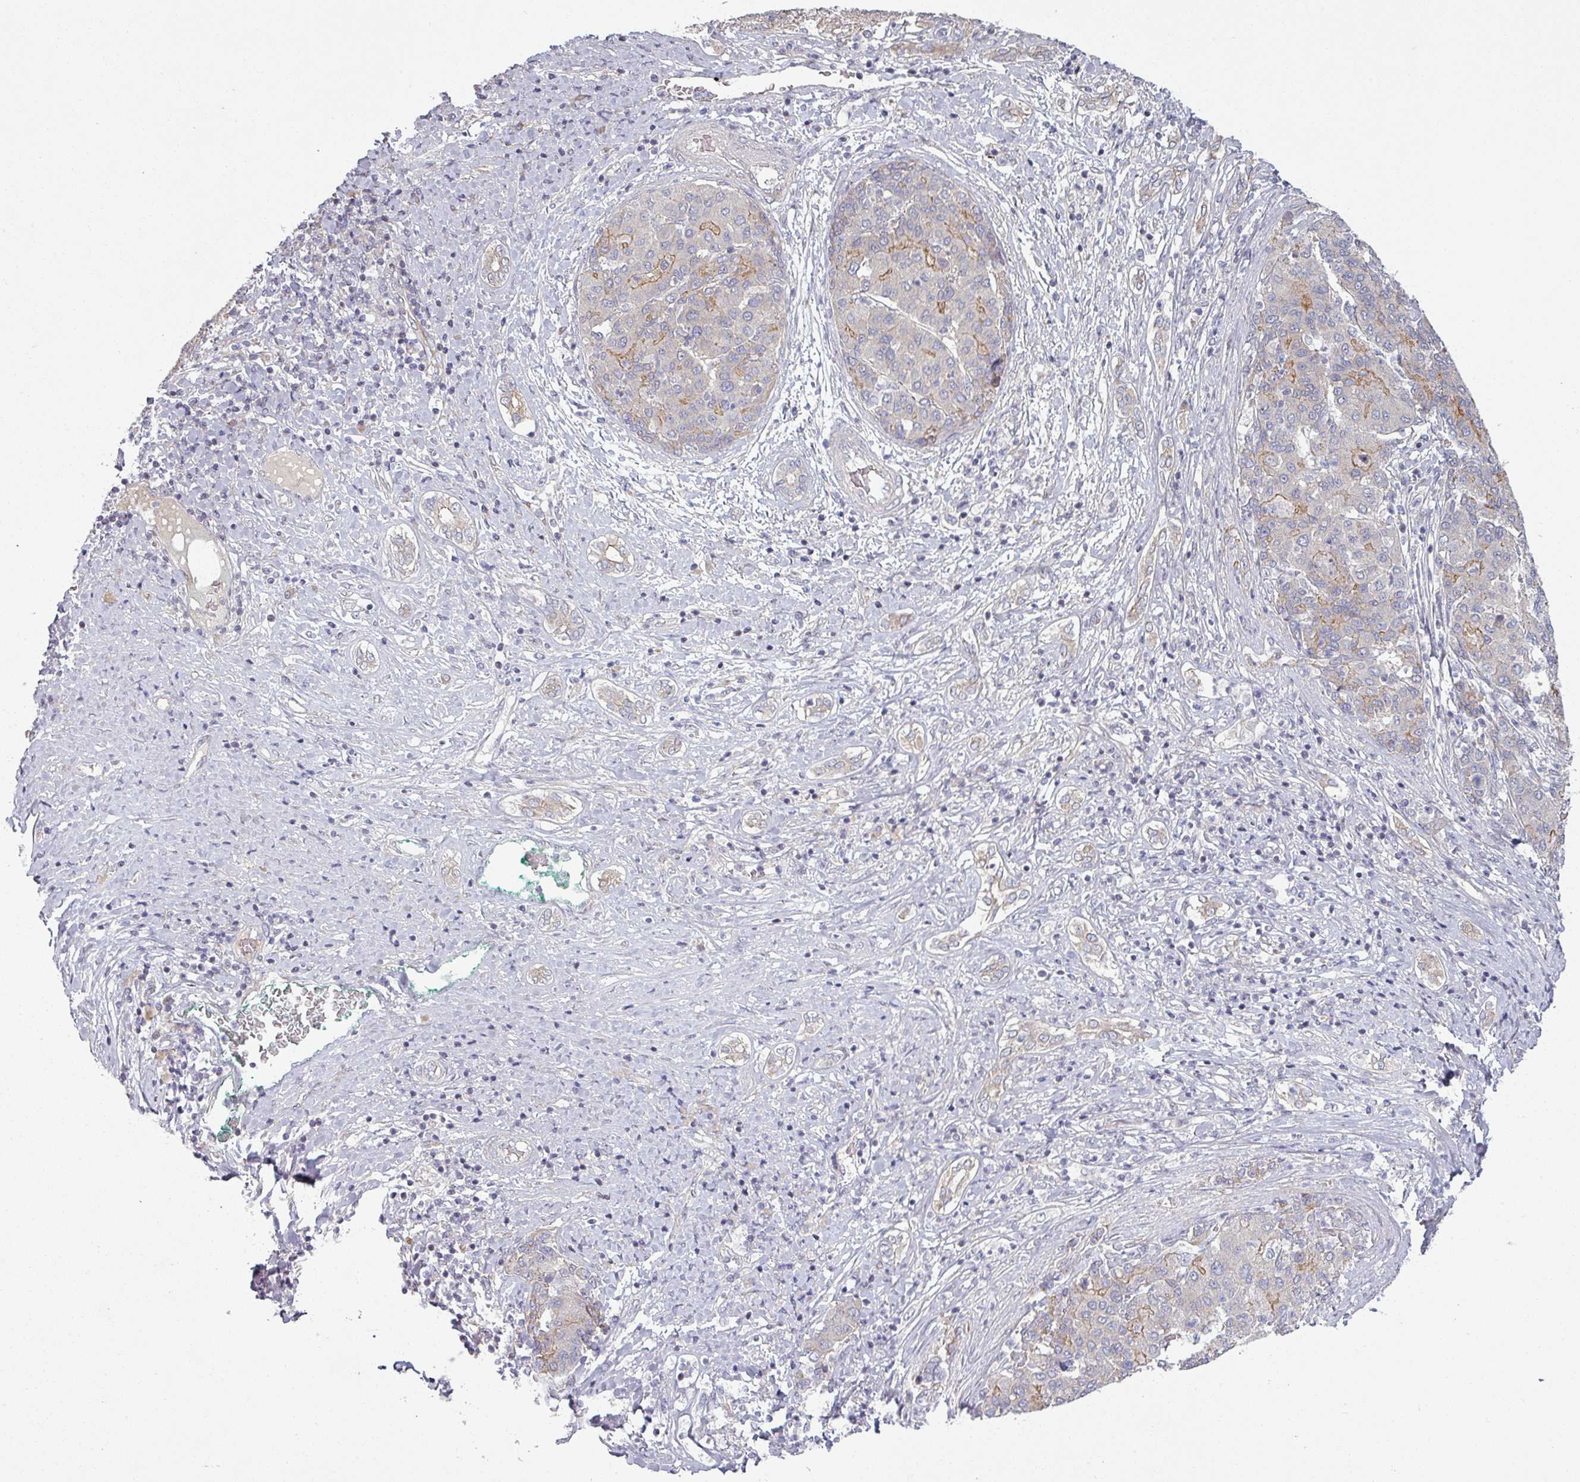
{"staining": {"intensity": "weak", "quantity": "<25%", "location": "cytoplasmic/membranous"}, "tissue": "liver cancer", "cell_type": "Tumor cells", "image_type": "cancer", "snomed": [{"axis": "morphology", "description": "Carcinoma, Hepatocellular, NOS"}, {"axis": "topography", "description": "Liver"}], "caption": "Liver hepatocellular carcinoma stained for a protein using immunohistochemistry (IHC) displays no positivity tumor cells.", "gene": "PLEKHJ1", "patient": {"sex": "male", "age": 65}}